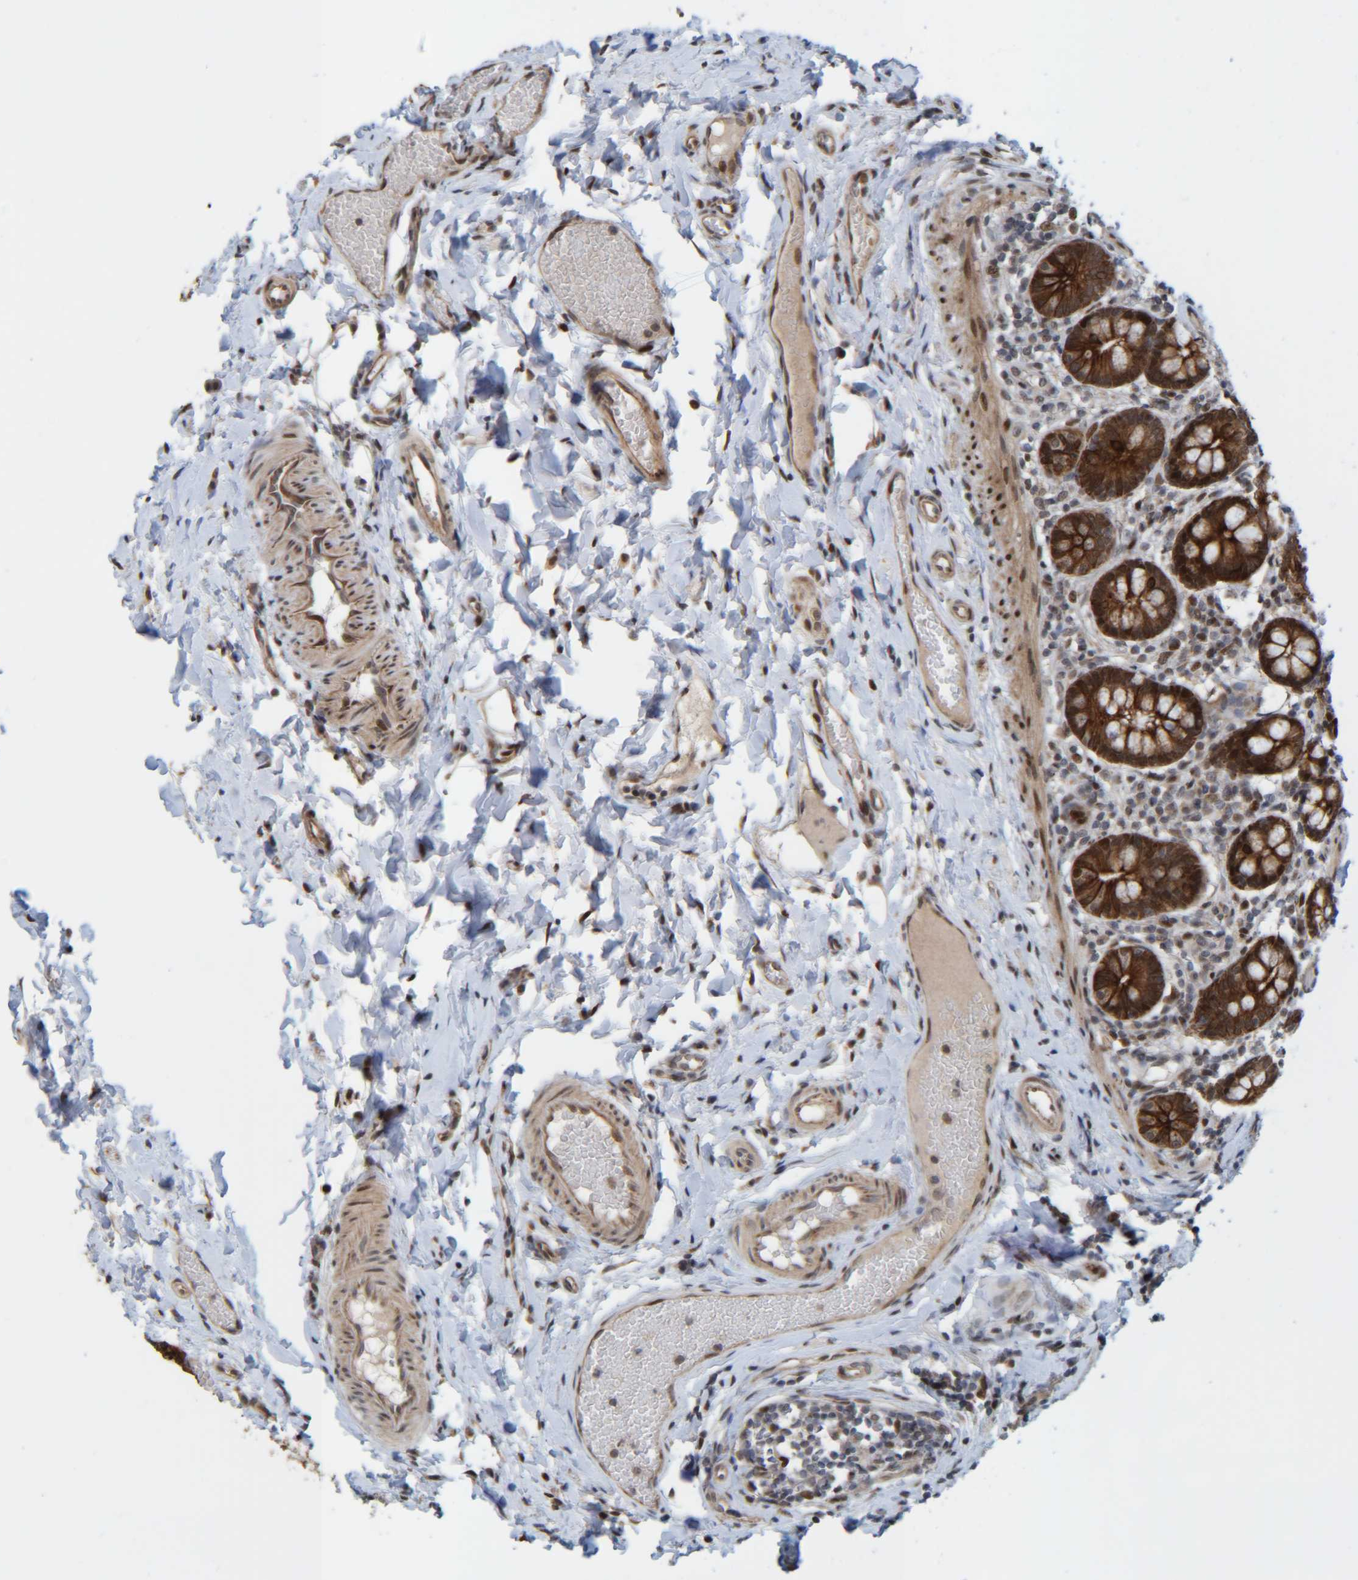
{"staining": {"intensity": "strong", "quantity": ">75%", "location": "cytoplasmic/membranous"}, "tissue": "small intestine", "cell_type": "Glandular cells", "image_type": "normal", "snomed": [{"axis": "morphology", "description": "Normal tissue, NOS"}, {"axis": "topography", "description": "Small intestine"}], "caption": "A brown stain highlights strong cytoplasmic/membranous expression of a protein in glandular cells of benign small intestine.", "gene": "CCDC57", "patient": {"sex": "male", "age": 7}}